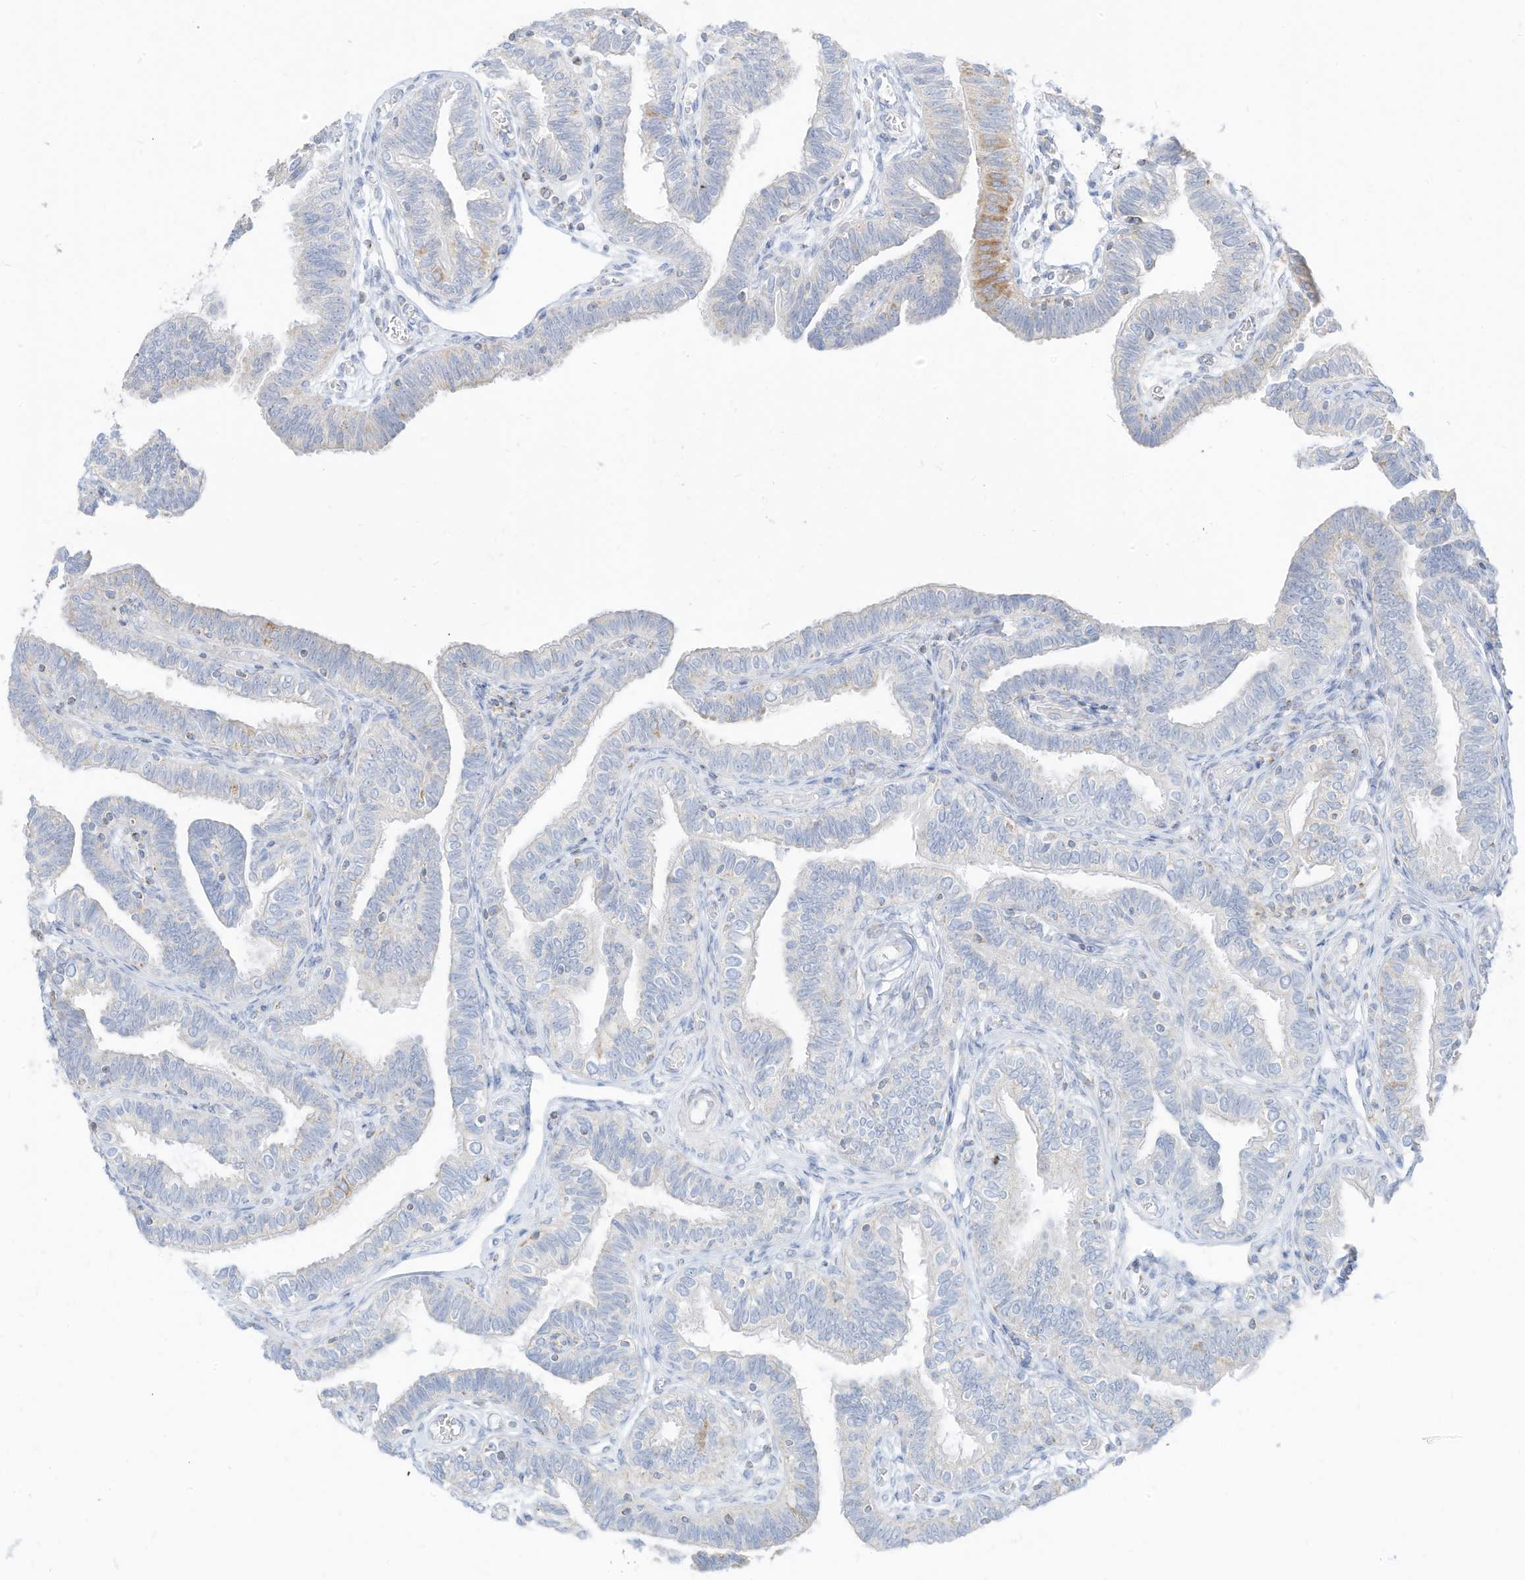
{"staining": {"intensity": "weak", "quantity": "<25%", "location": "cytoplasmic/membranous"}, "tissue": "fallopian tube", "cell_type": "Glandular cells", "image_type": "normal", "snomed": [{"axis": "morphology", "description": "Normal tissue, NOS"}, {"axis": "topography", "description": "Fallopian tube"}], "caption": "Immunohistochemistry (IHC) histopathology image of unremarkable fallopian tube: fallopian tube stained with DAB (3,3'-diaminobenzidine) demonstrates no significant protein staining in glandular cells. (DAB immunohistochemistry visualized using brightfield microscopy, high magnification).", "gene": "ETHE1", "patient": {"sex": "female", "age": 39}}